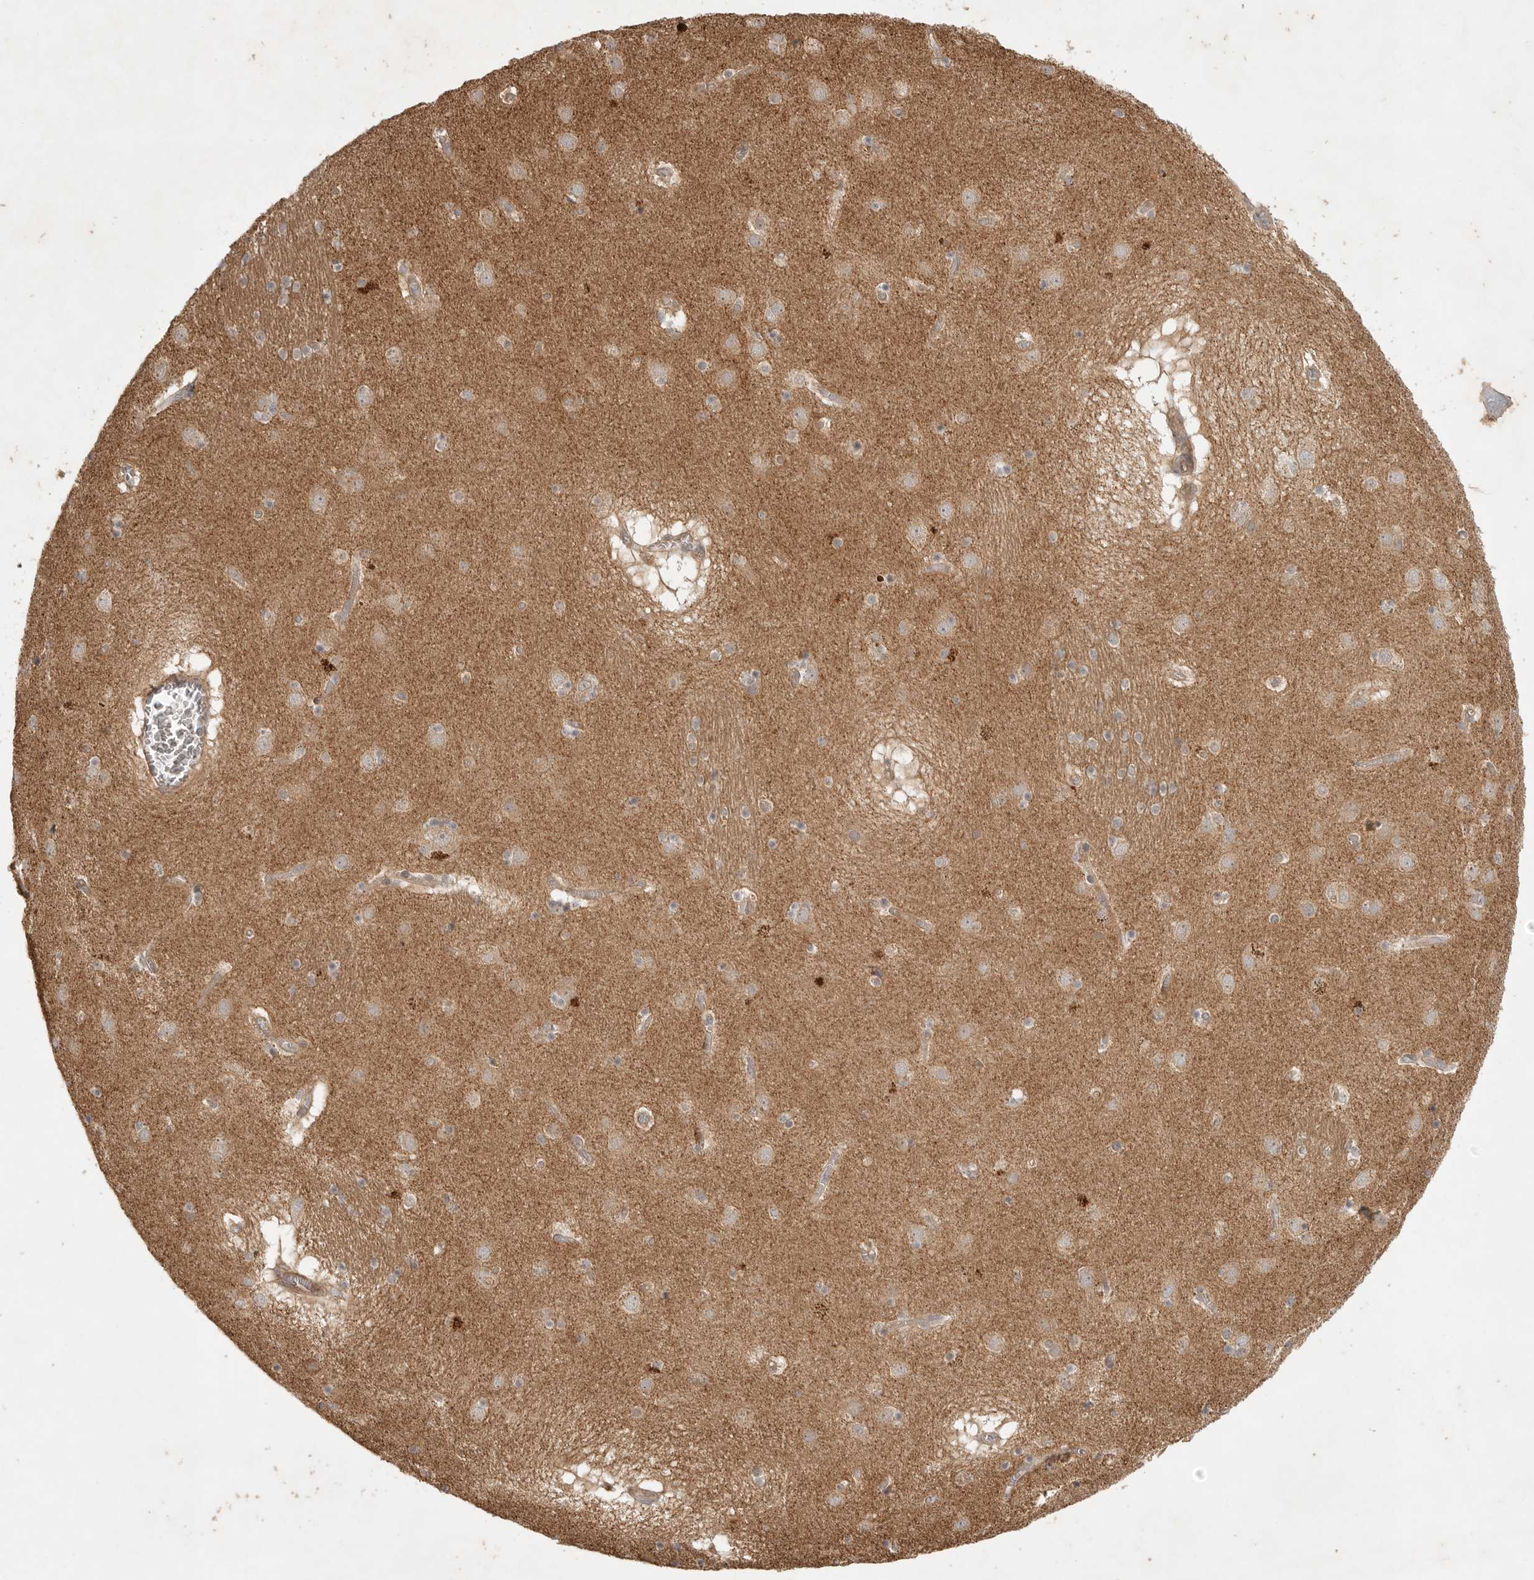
{"staining": {"intensity": "weak", "quantity": "<25%", "location": "cytoplasmic/membranous"}, "tissue": "caudate", "cell_type": "Glial cells", "image_type": "normal", "snomed": [{"axis": "morphology", "description": "Normal tissue, NOS"}, {"axis": "topography", "description": "Lateral ventricle wall"}], "caption": "This is an IHC histopathology image of benign human caudate. There is no positivity in glial cells.", "gene": "ZNF232", "patient": {"sex": "male", "age": 70}}